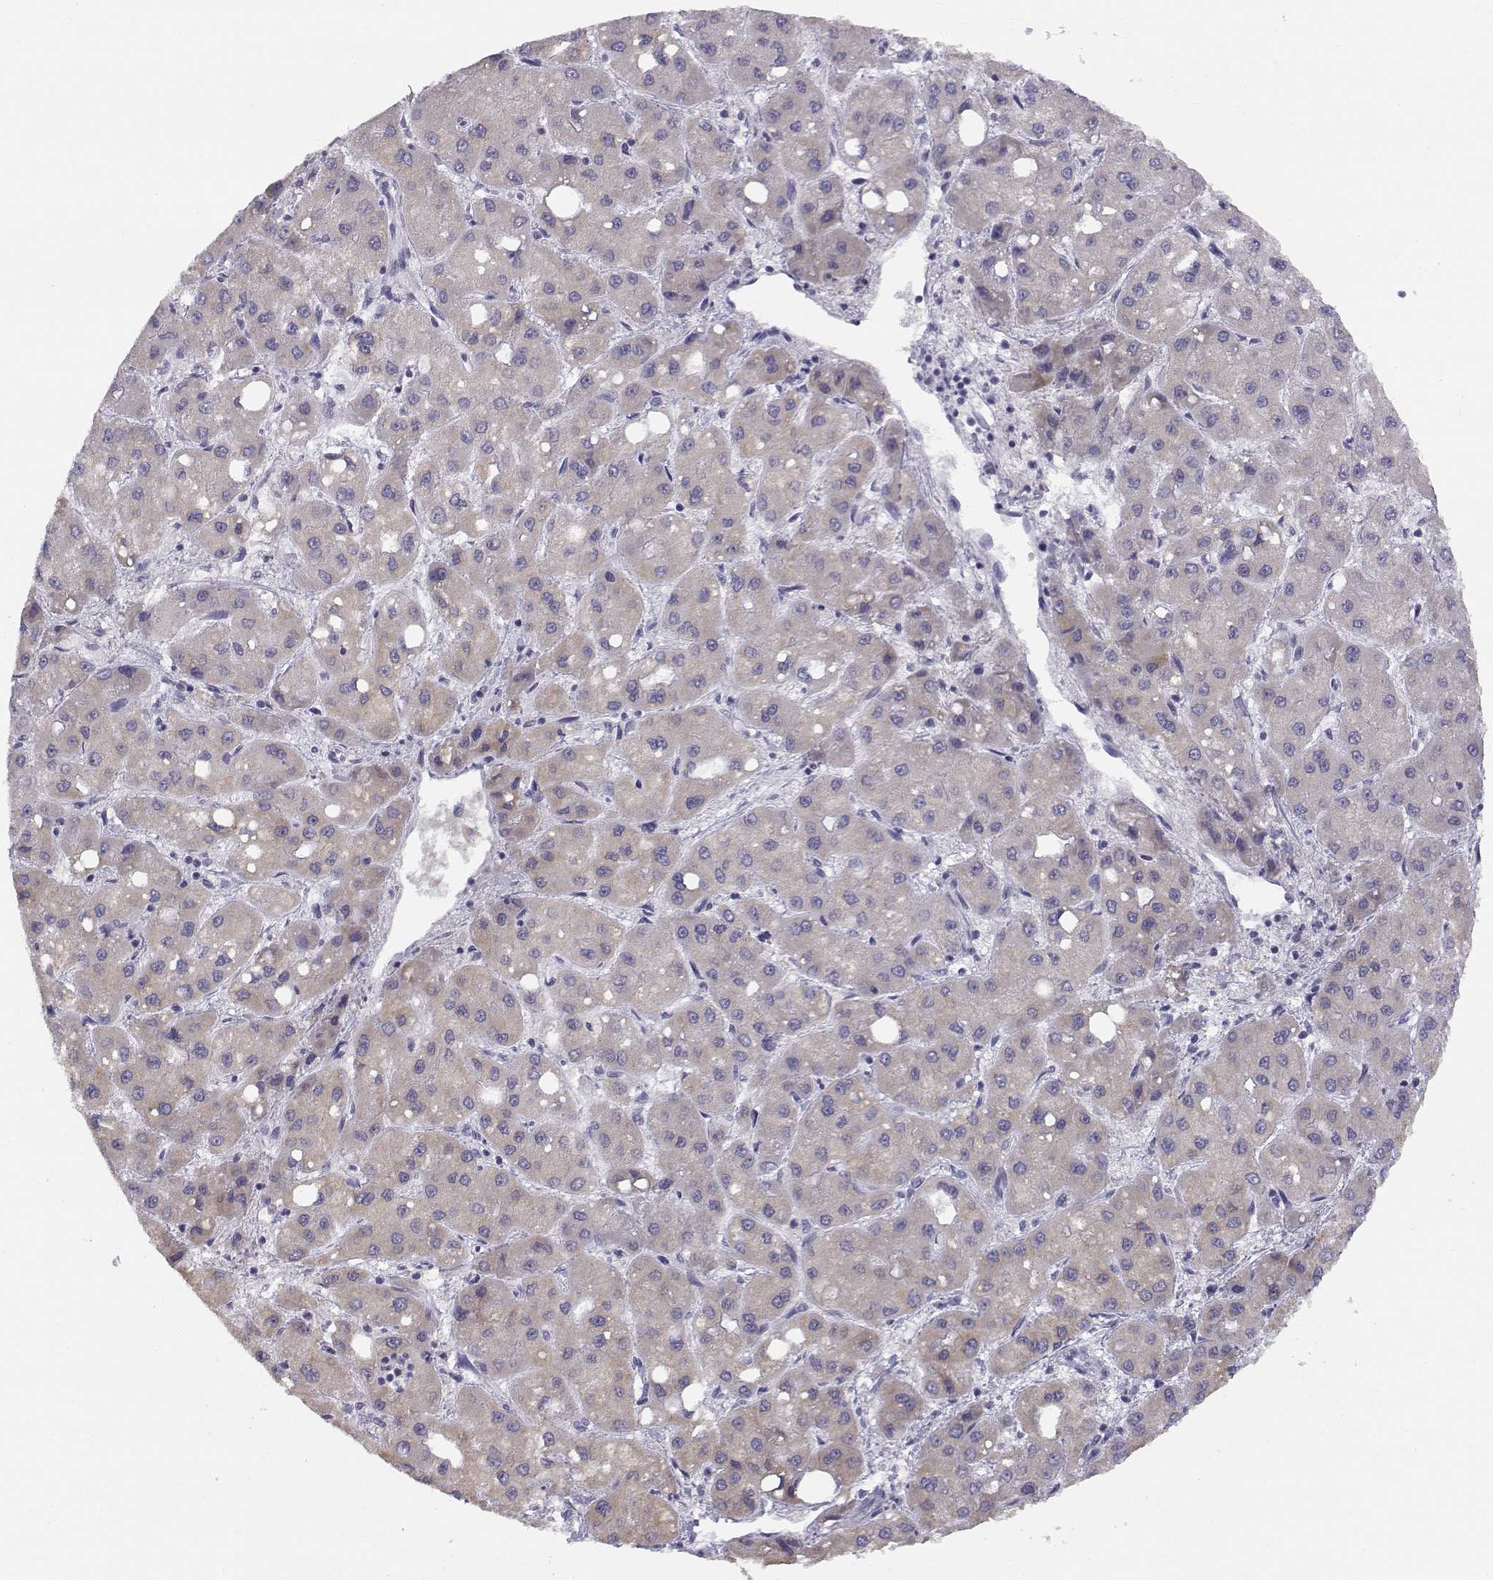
{"staining": {"intensity": "weak", "quantity": ">75%", "location": "cytoplasmic/membranous"}, "tissue": "liver cancer", "cell_type": "Tumor cells", "image_type": "cancer", "snomed": [{"axis": "morphology", "description": "Carcinoma, Hepatocellular, NOS"}, {"axis": "topography", "description": "Liver"}], "caption": "Hepatocellular carcinoma (liver) stained with IHC shows weak cytoplasmic/membranous positivity in about >75% of tumor cells.", "gene": "ACSL6", "patient": {"sex": "male", "age": 73}}